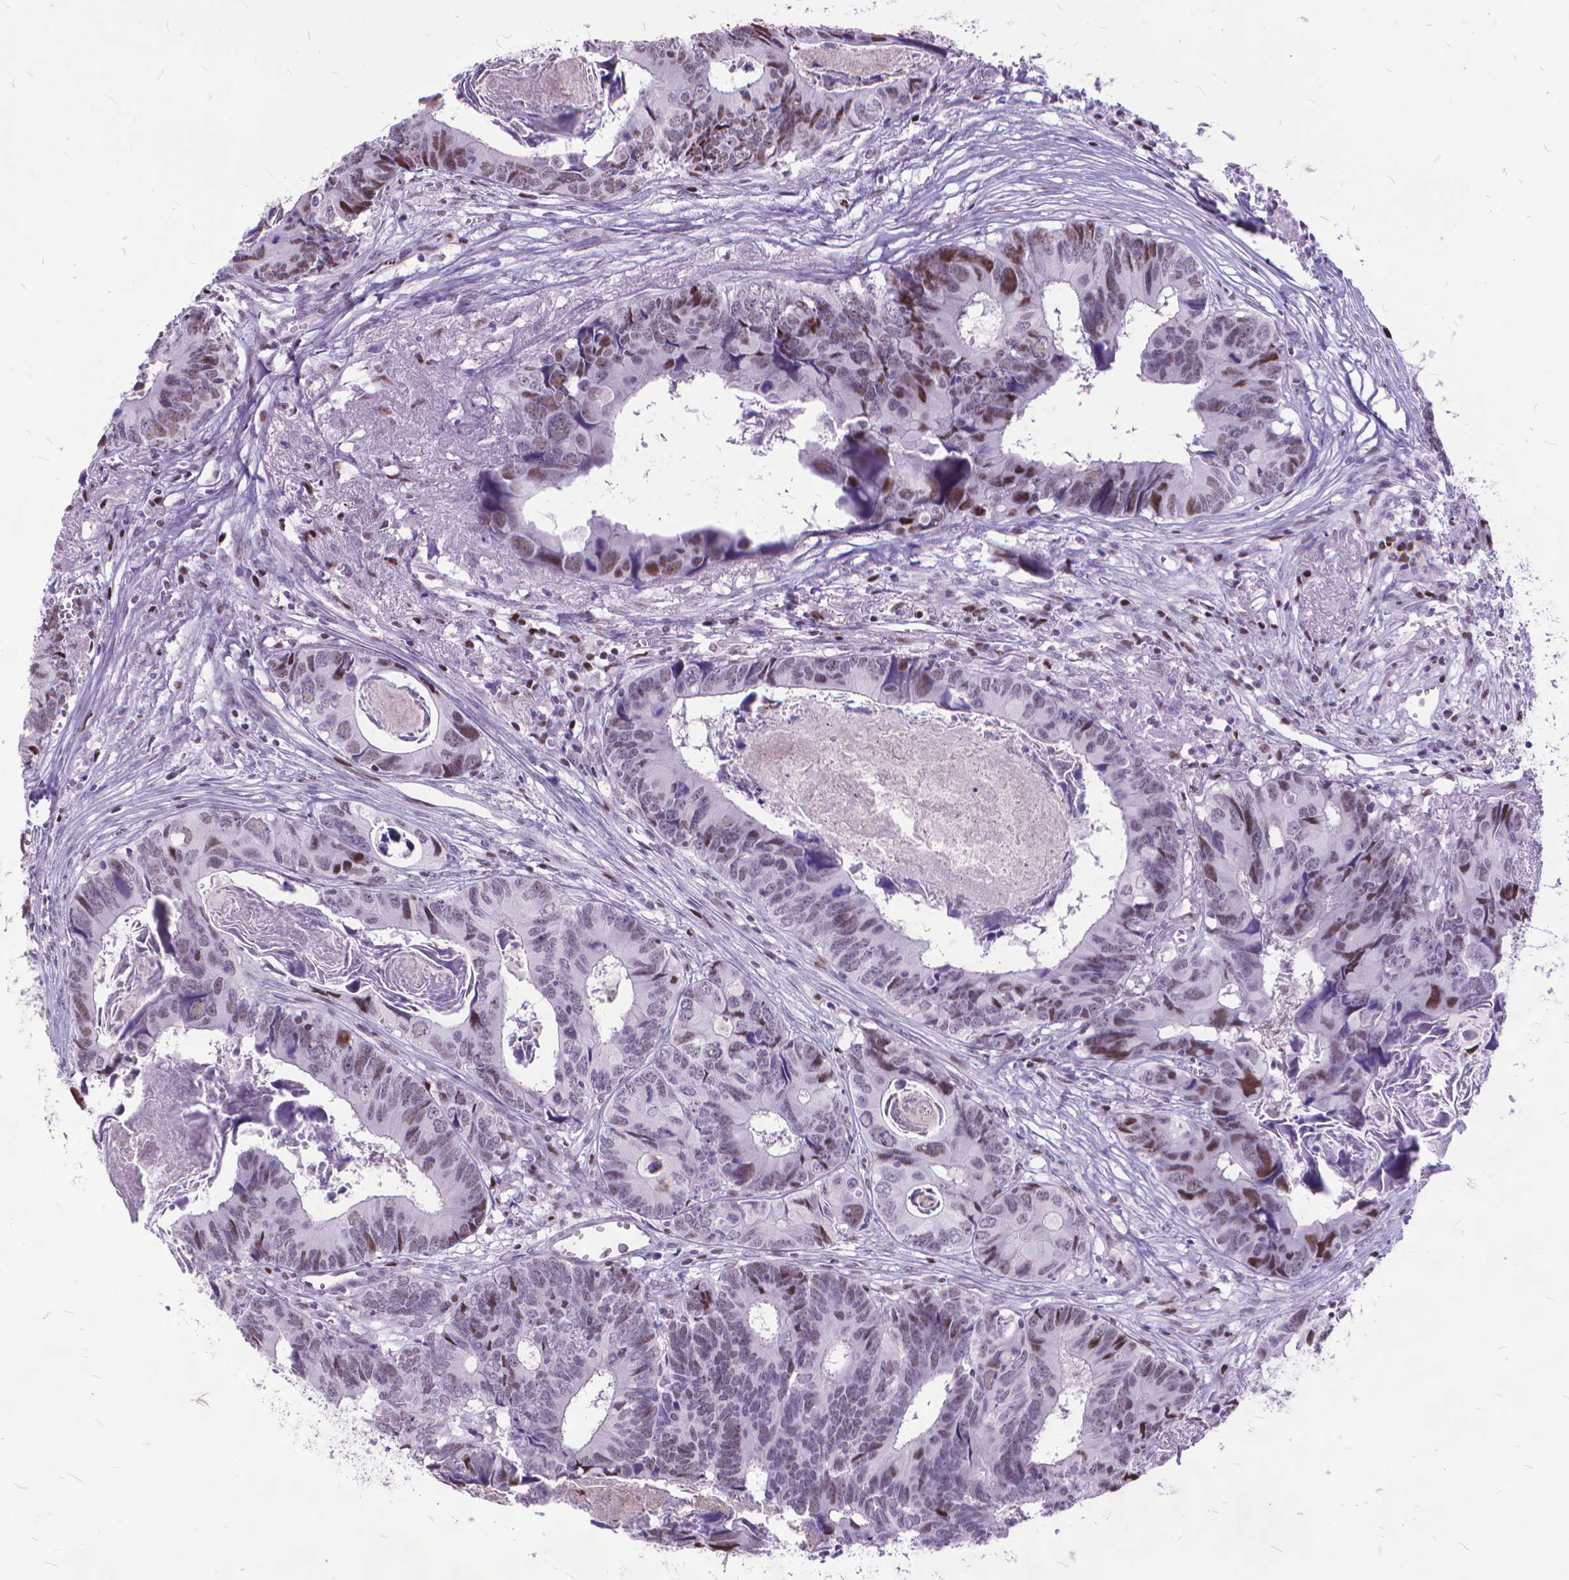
{"staining": {"intensity": "moderate", "quantity": "<25%", "location": "nuclear"}, "tissue": "colorectal cancer", "cell_type": "Tumor cells", "image_type": "cancer", "snomed": [{"axis": "morphology", "description": "Adenocarcinoma, NOS"}, {"axis": "topography", "description": "Colon"}], "caption": "Moderate nuclear positivity is appreciated in about <25% of tumor cells in colorectal cancer.", "gene": "POLE4", "patient": {"sex": "female", "age": 82}}